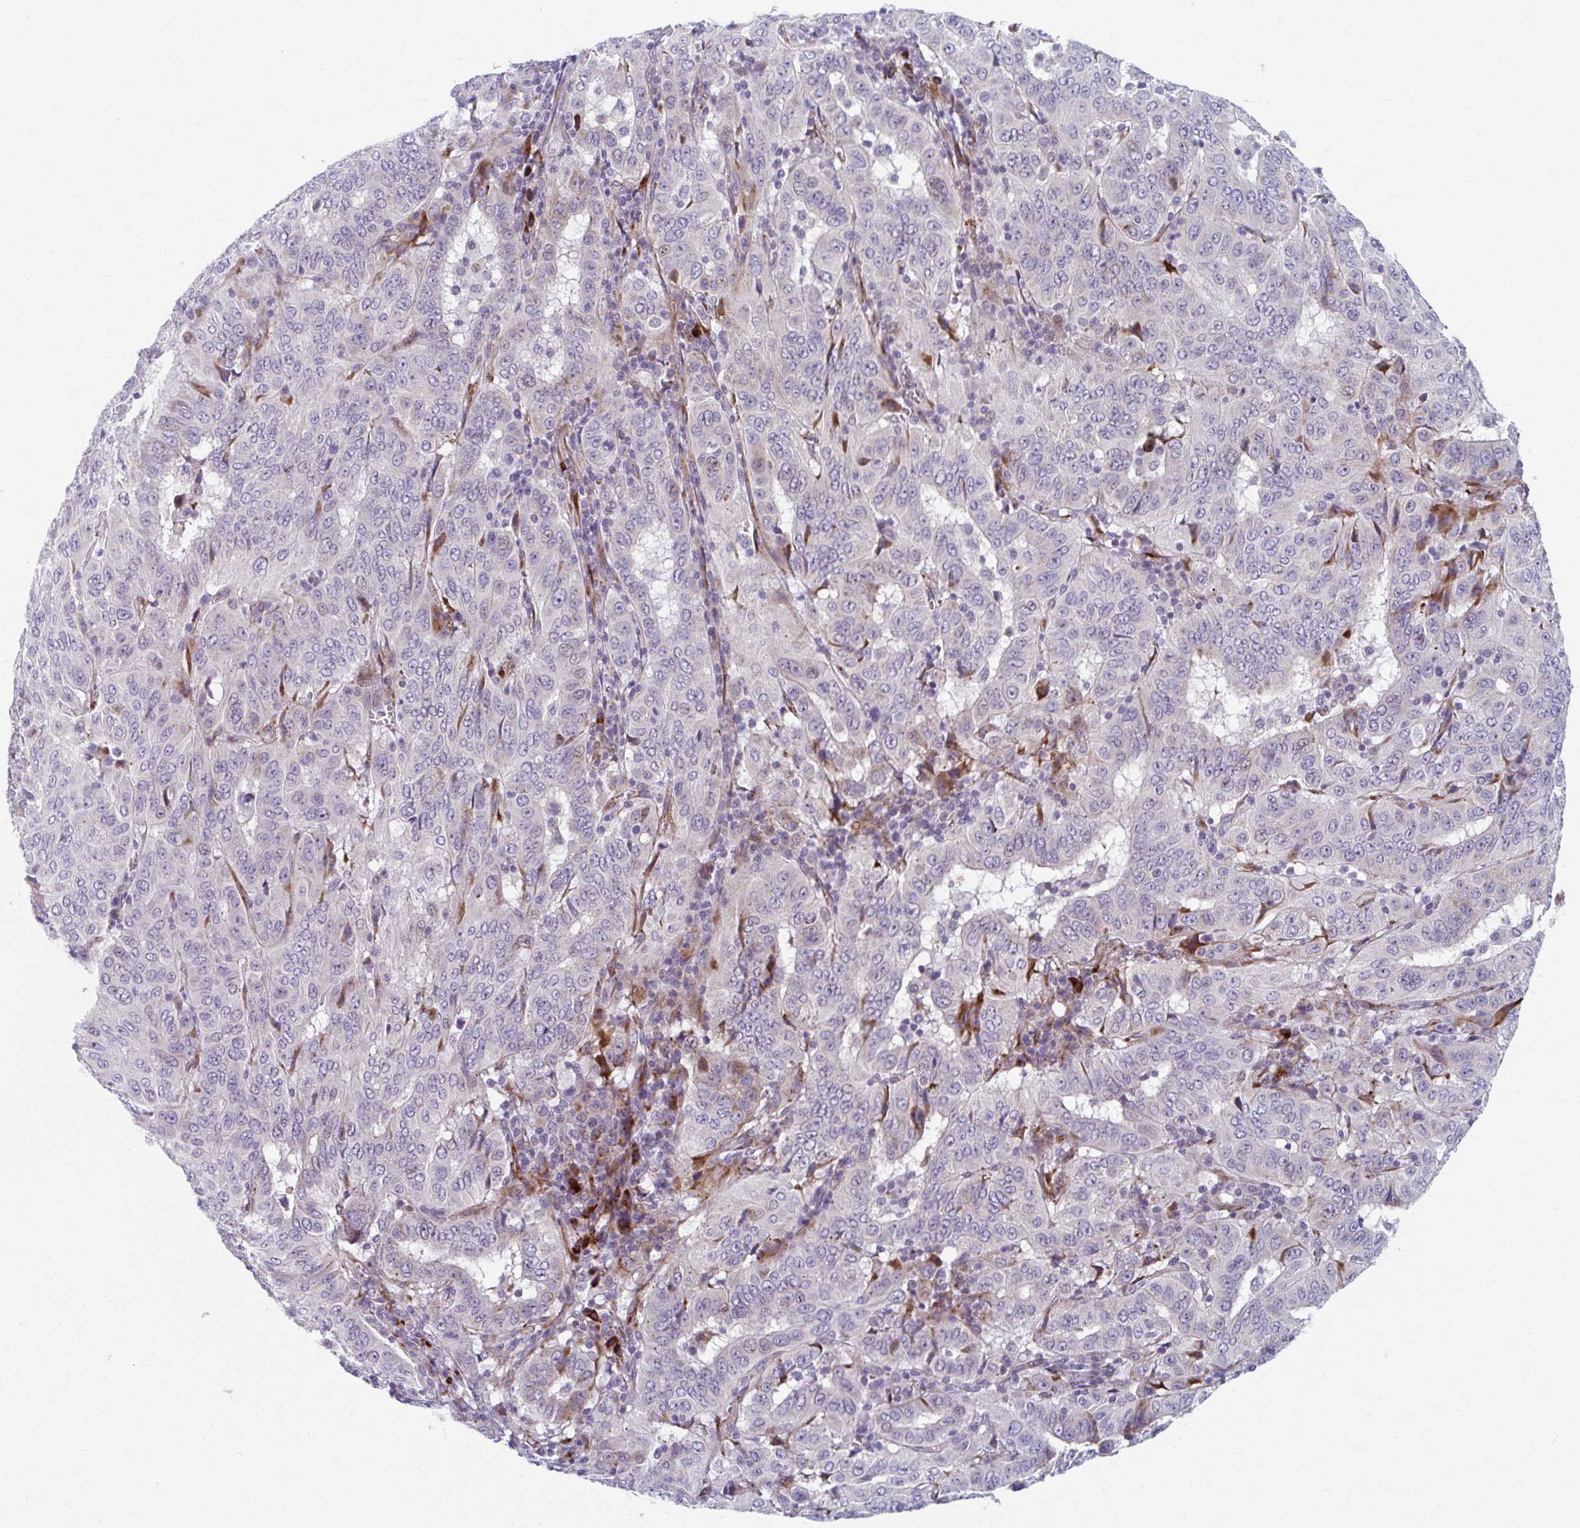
{"staining": {"intensity": "negative", "quantity": "none", "location": "none"}, "tissue": "pancreatic cancer", "cell_type": "Tumor cells", "image_type": "cancer", "snomed": [{"axis": "morphology", "description": "Adenocarcinoma, NOS"}, {"axis": "topography", "description": "Pancreas"}], "caption": "Immunohistochemical staining of human pancreatic cancer demonstrates no significant positivity in tumor cells.", "gene": "OLFM2", "patient": {"sex": "male", "age": 63}}